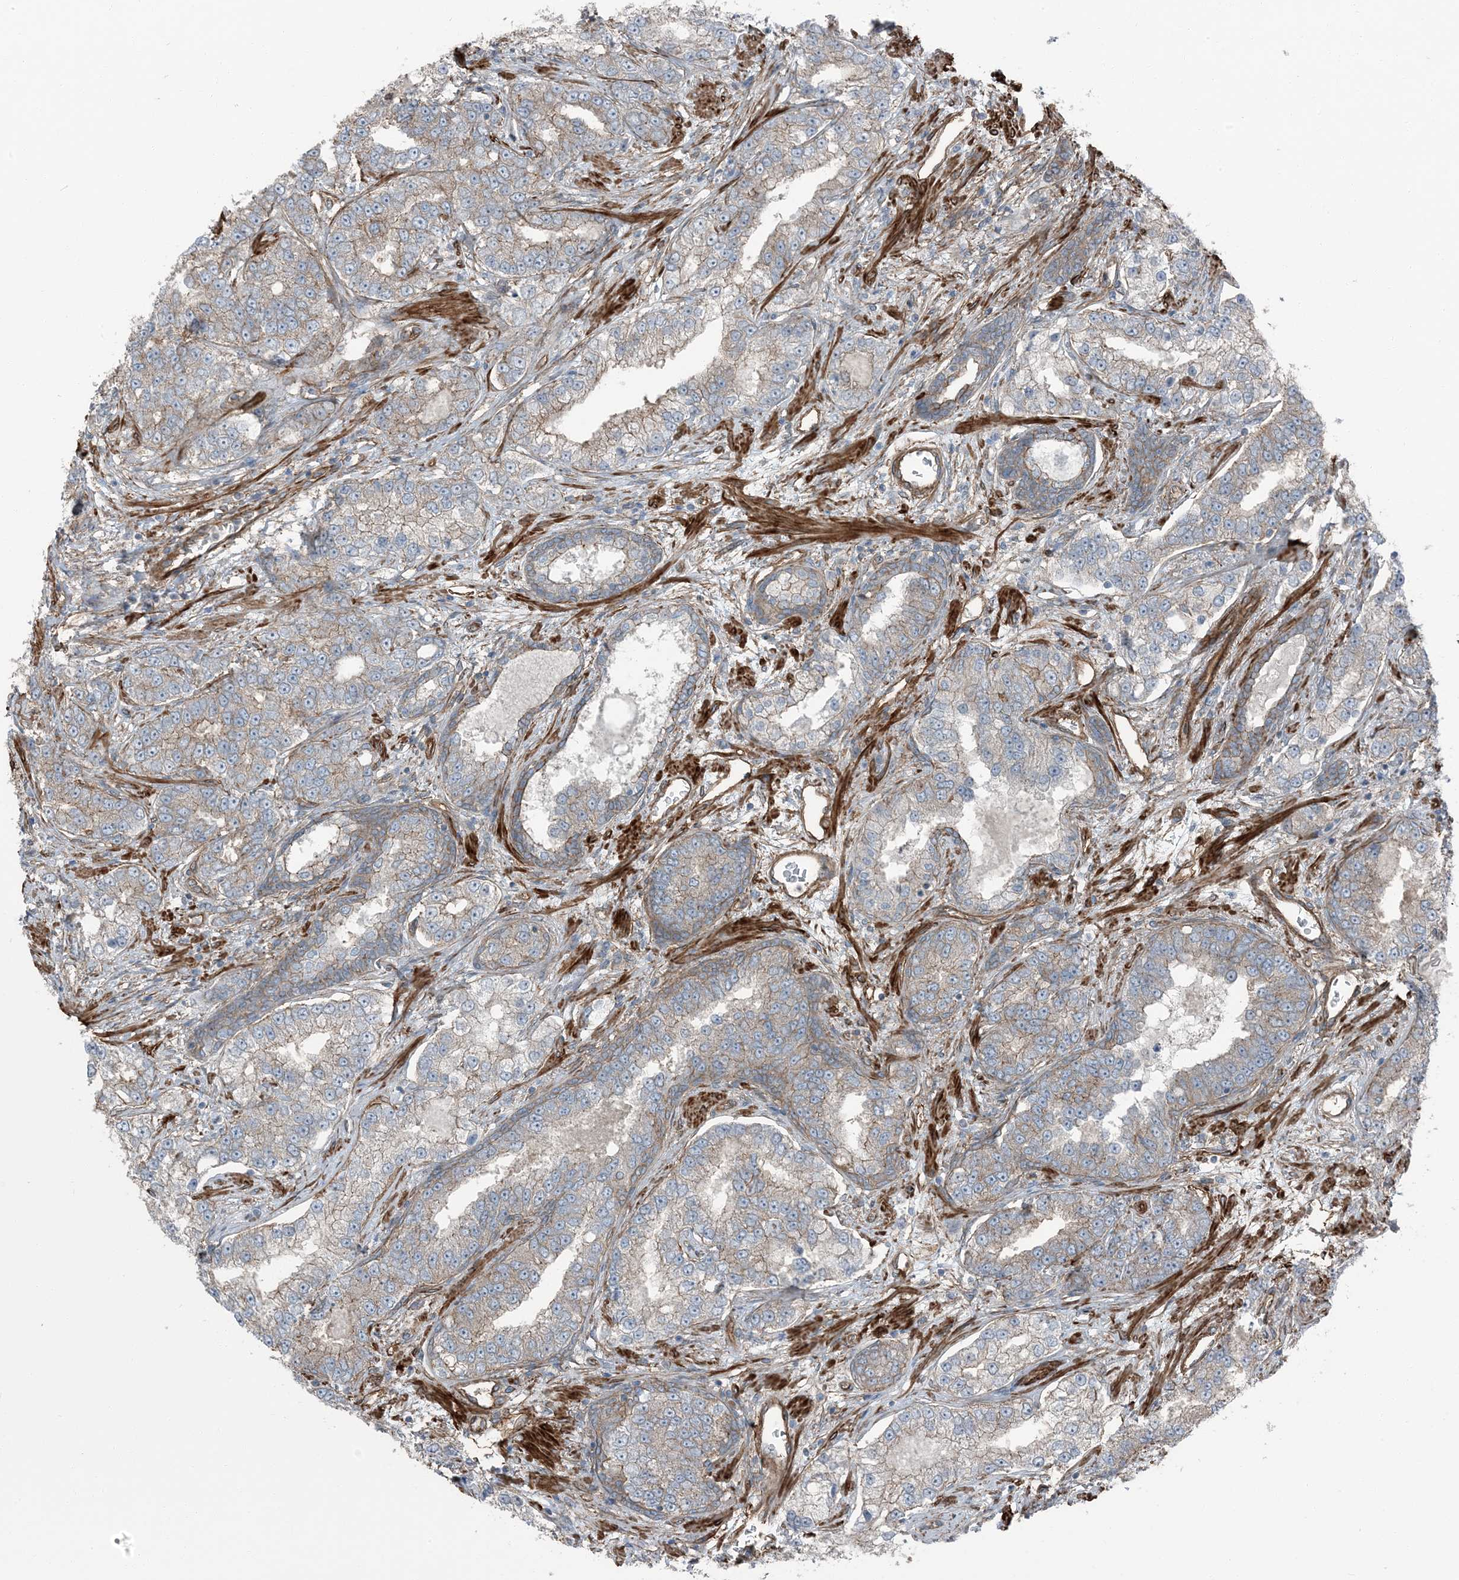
{"staining": {"intensity": "weak", "quantity": "<25%", "location": "cytoplasmic/membranous"}, "tissue": "prostate cancer", "cell_type": "Tumor cells", "image_type": "cancer", "snomed": [{"axis": "morphology", "description": "Normal tissue, NOS"}, {"axis": "morphology", "description": "Adenocarcinoma, High grade"}, {"axis": "topography", "description": "Prostate"}], "caption": "Immunohistochemistry (IHC) image of neoplastic tissue: prostate cancer (high-grade adenocarcinoma) stained with DAB (3,3'-diaminobenzidine) exhibits no significant protein expression in tumor cells.", "gene": "ZFP90", "patient": {"sex": "male", "age": 83}}